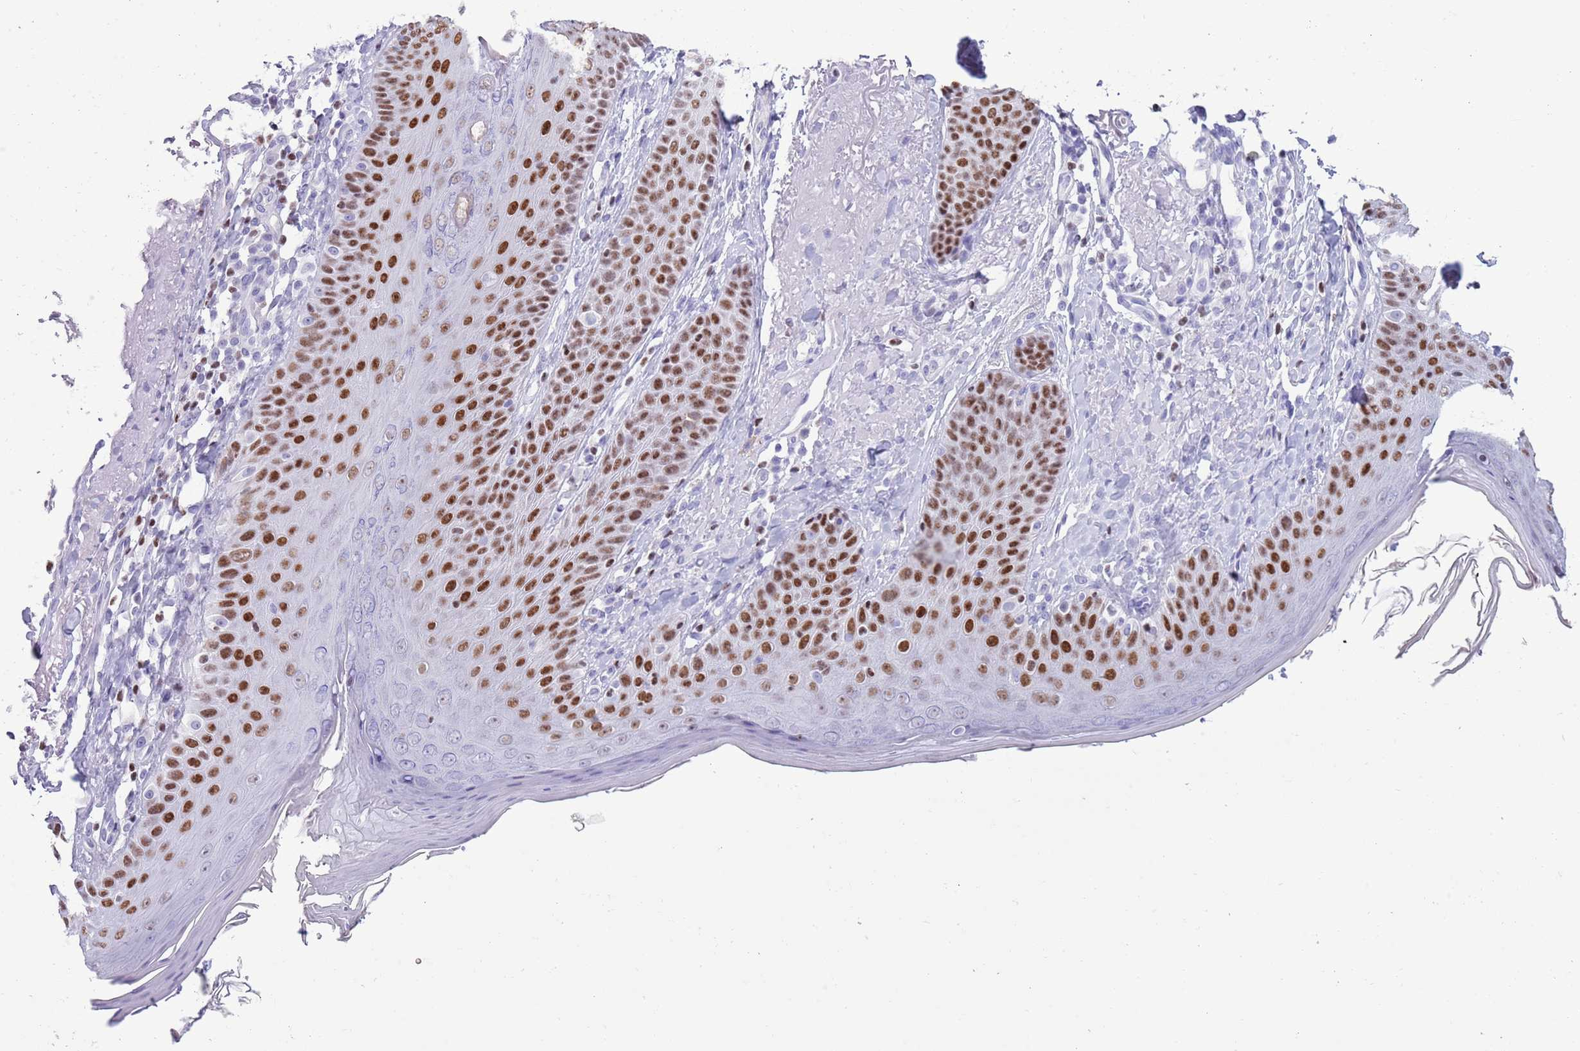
{"staining": {"intensity": "negative", "quantity": "none", "location": "none"}, "tissue": "skin", "cell_type": "Fibroblasts", "image_type": "normal", "snomed": [{"axis": "morphology", "description": "Normal tissue, NOS"}, {"axis": "topography", "description": "Skin"}], "caption": "High magnification brightfield microscopy of normal skin stained with DAB (brown) and counterstained with hematoxylin (blue): fibroblasts show no significant positivity.", "gene": "BCL11B", "patient": {"sex": "male", "age": 57}}